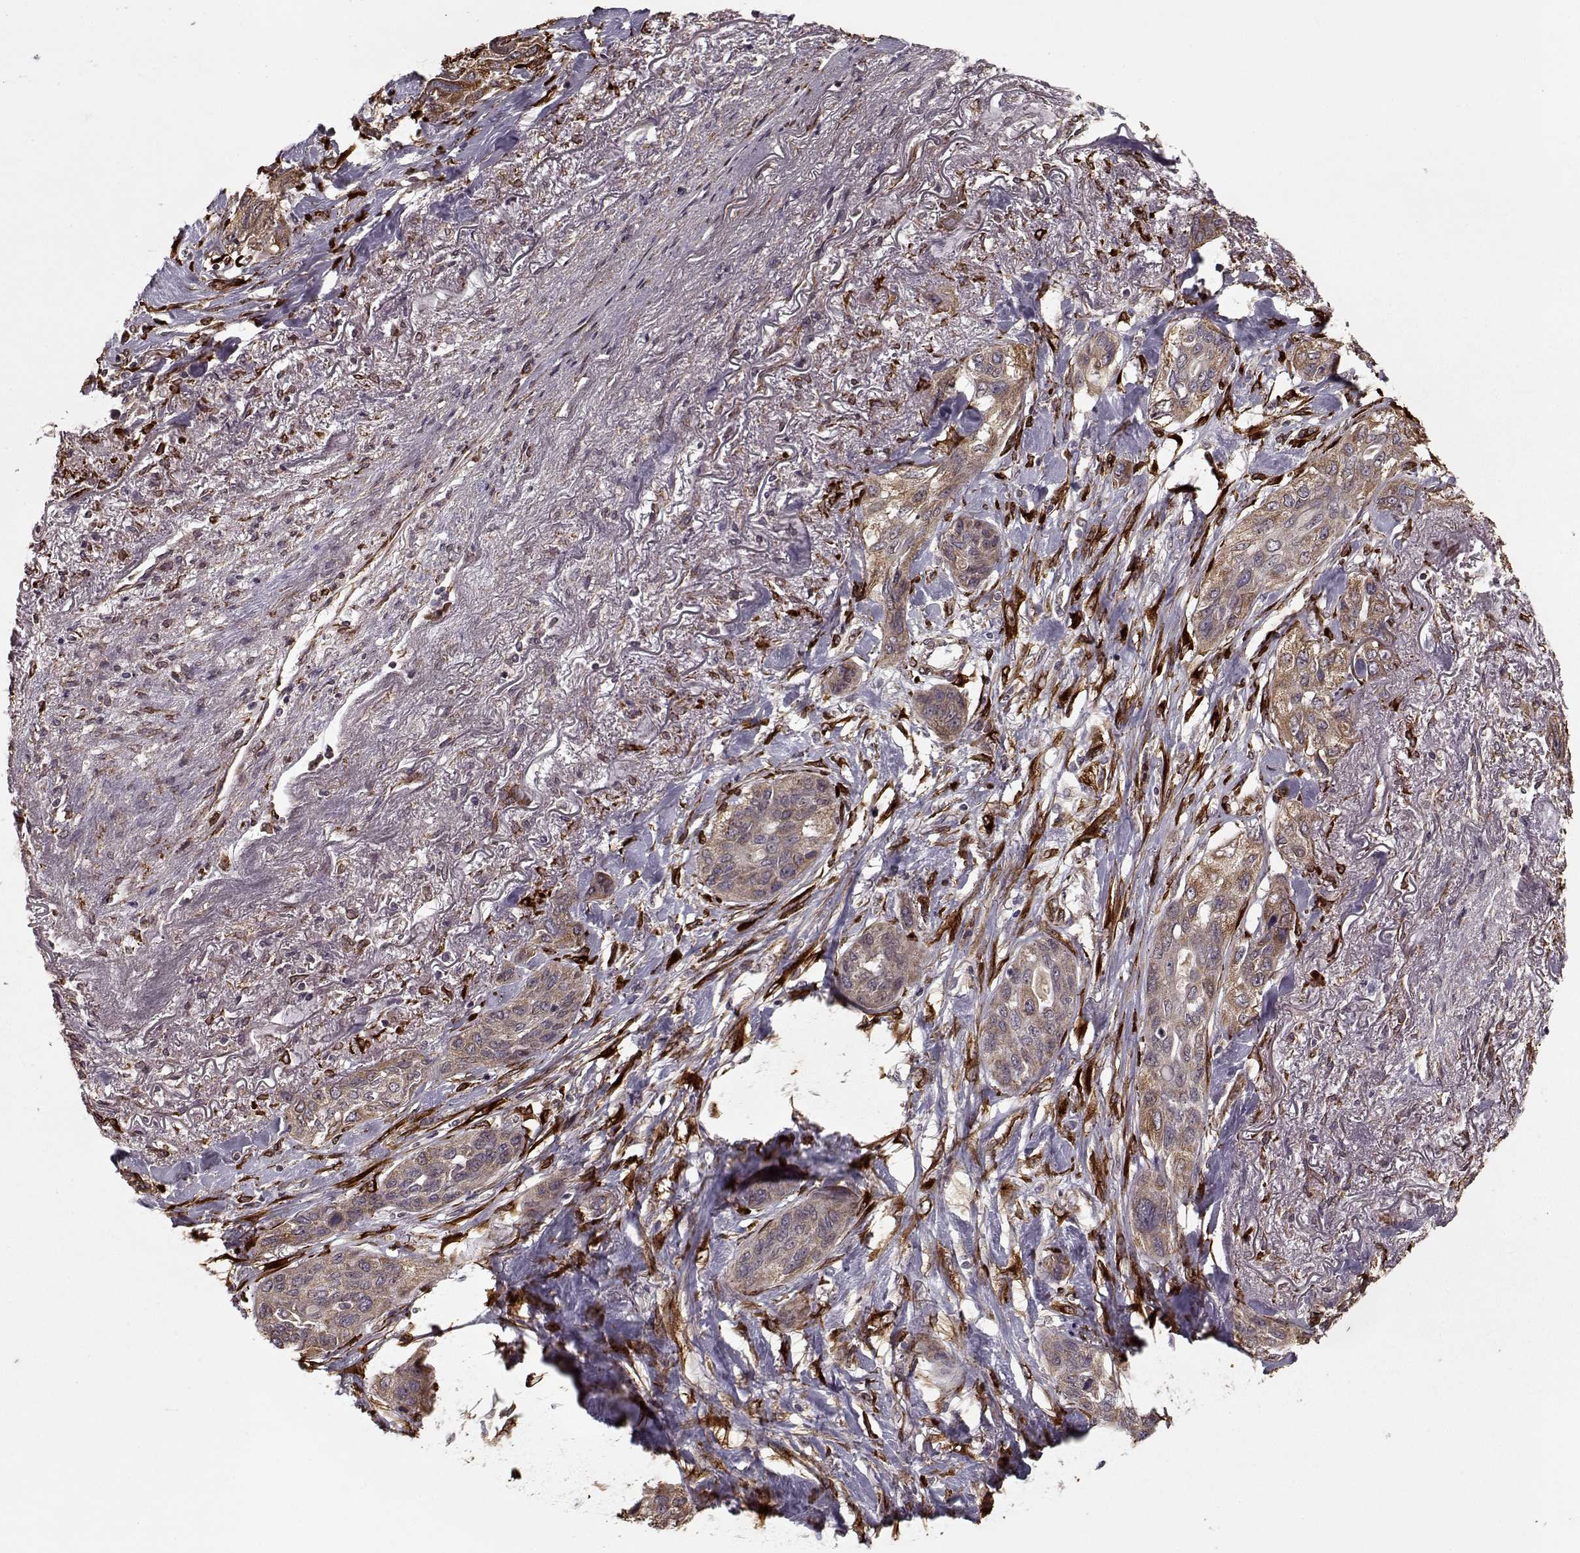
{"staining": {"intensity": "moderate", "quantity": ">75%", "location": "cytoplasmic/membranous"}, "tissue": "lung cancer", "cell_type": "Tumor cells", "image_type": "cancer", "snomed": [{"axis": "morphology", "description": "Squamous cell carcinoma, NOS"}, {"axis": "topography", "description": "Lung"}], "caption": "Squamous cell carcinoma (lung) stained with DAB IHC displays medium levels of moderate cytoplasmic/membranous expression in about >75% of tumor cells.", "gene": "IMMP1L", "patient": {"sex": "female", "age": 70}}